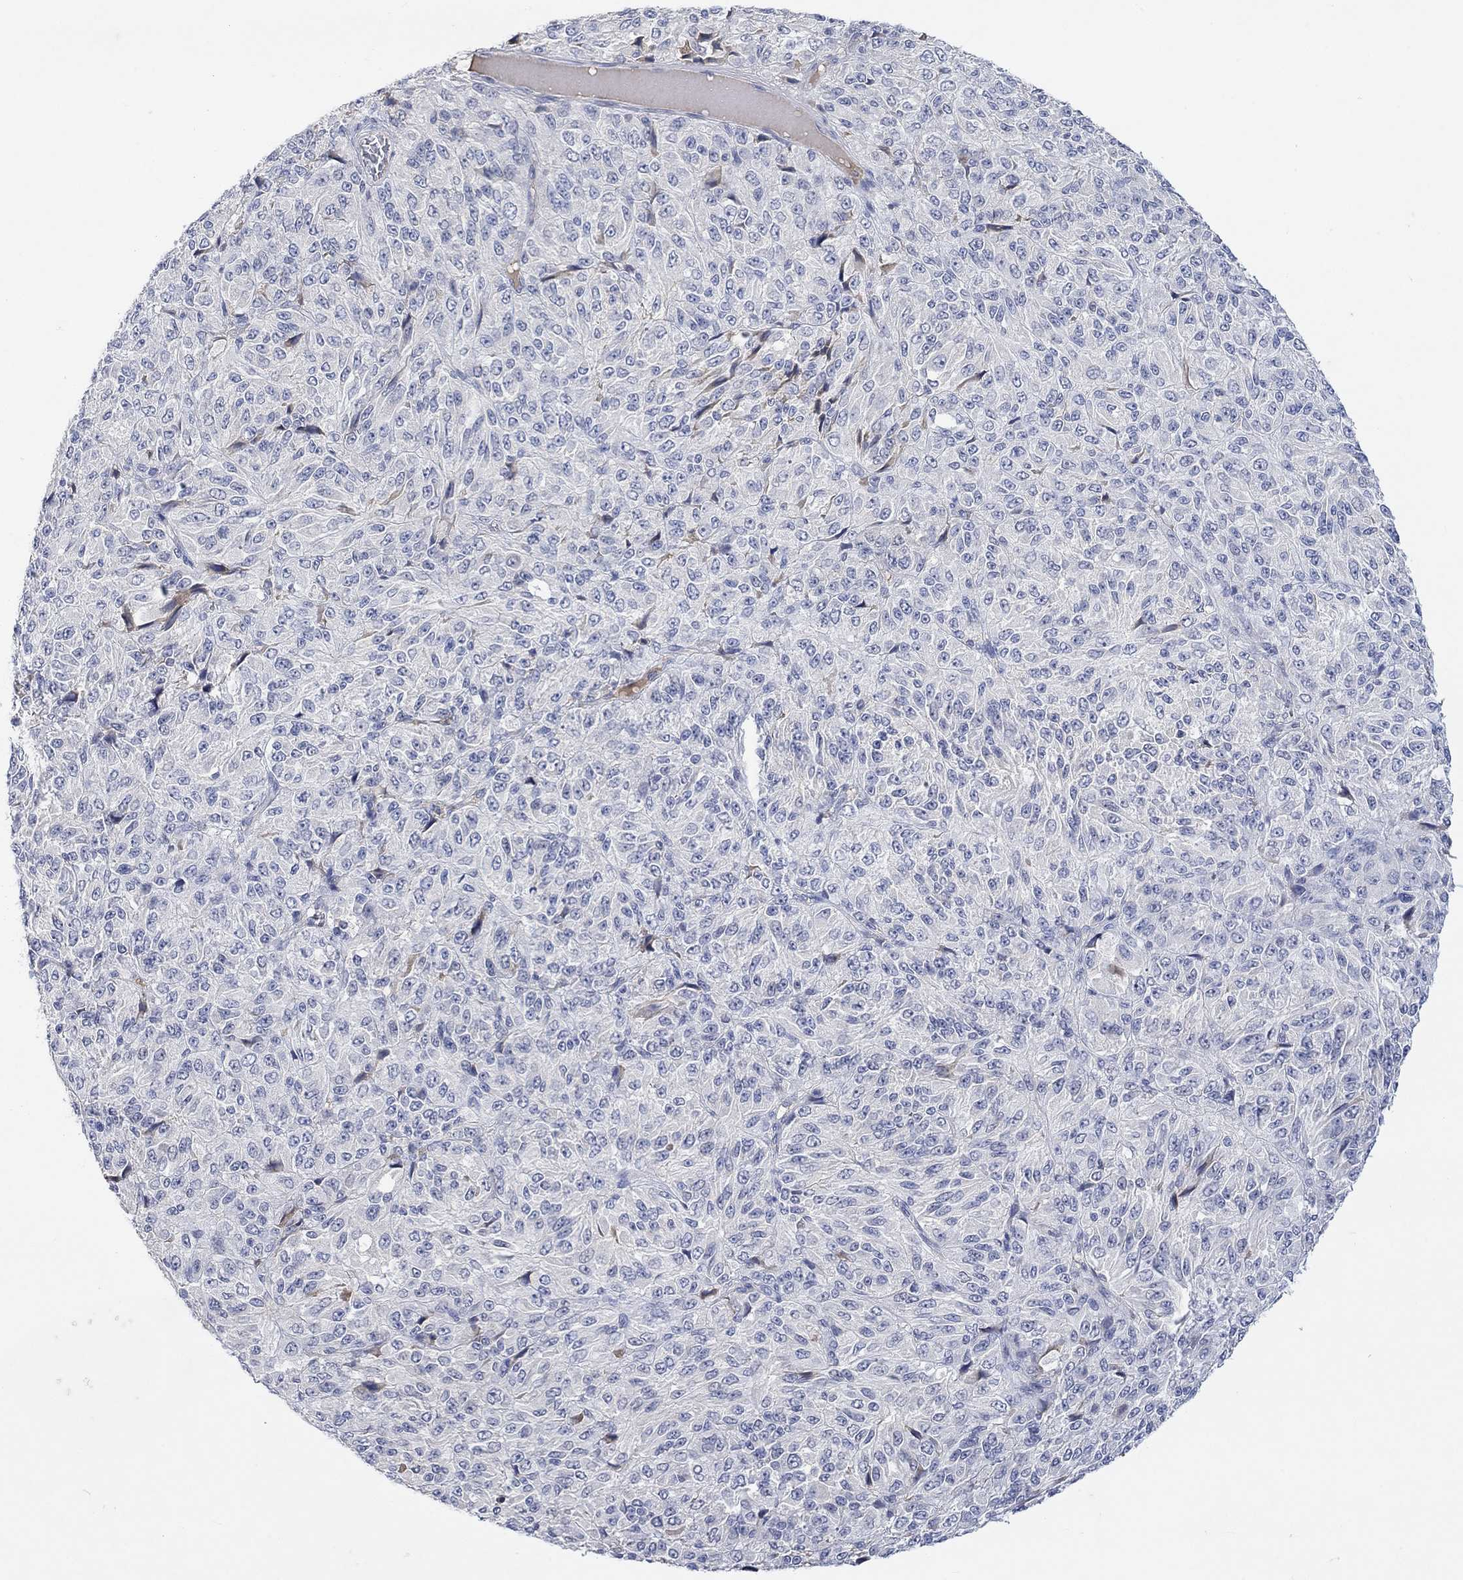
{"staining": {"intensity": "negative", "quantity": "none", "location": "none"}, "tissue": "melanoma", "cell_type": "Tumor cells", "image_type": "cancer", "snomed": [{"axis": "morphology", "description": "Malignant melanoma, Metastatic site"}, {"axis": "topography", "description": "Brain"}], "caption": "A high-resolution photomicrograph shows immunohistochemistry staining of malignant melanoma (metastatic site), which exhibits no significant expression in tumor cells. Nuclei are stained in blue.", "gene": "MSTN", "patient": {"sex": "female", "age": 56}}